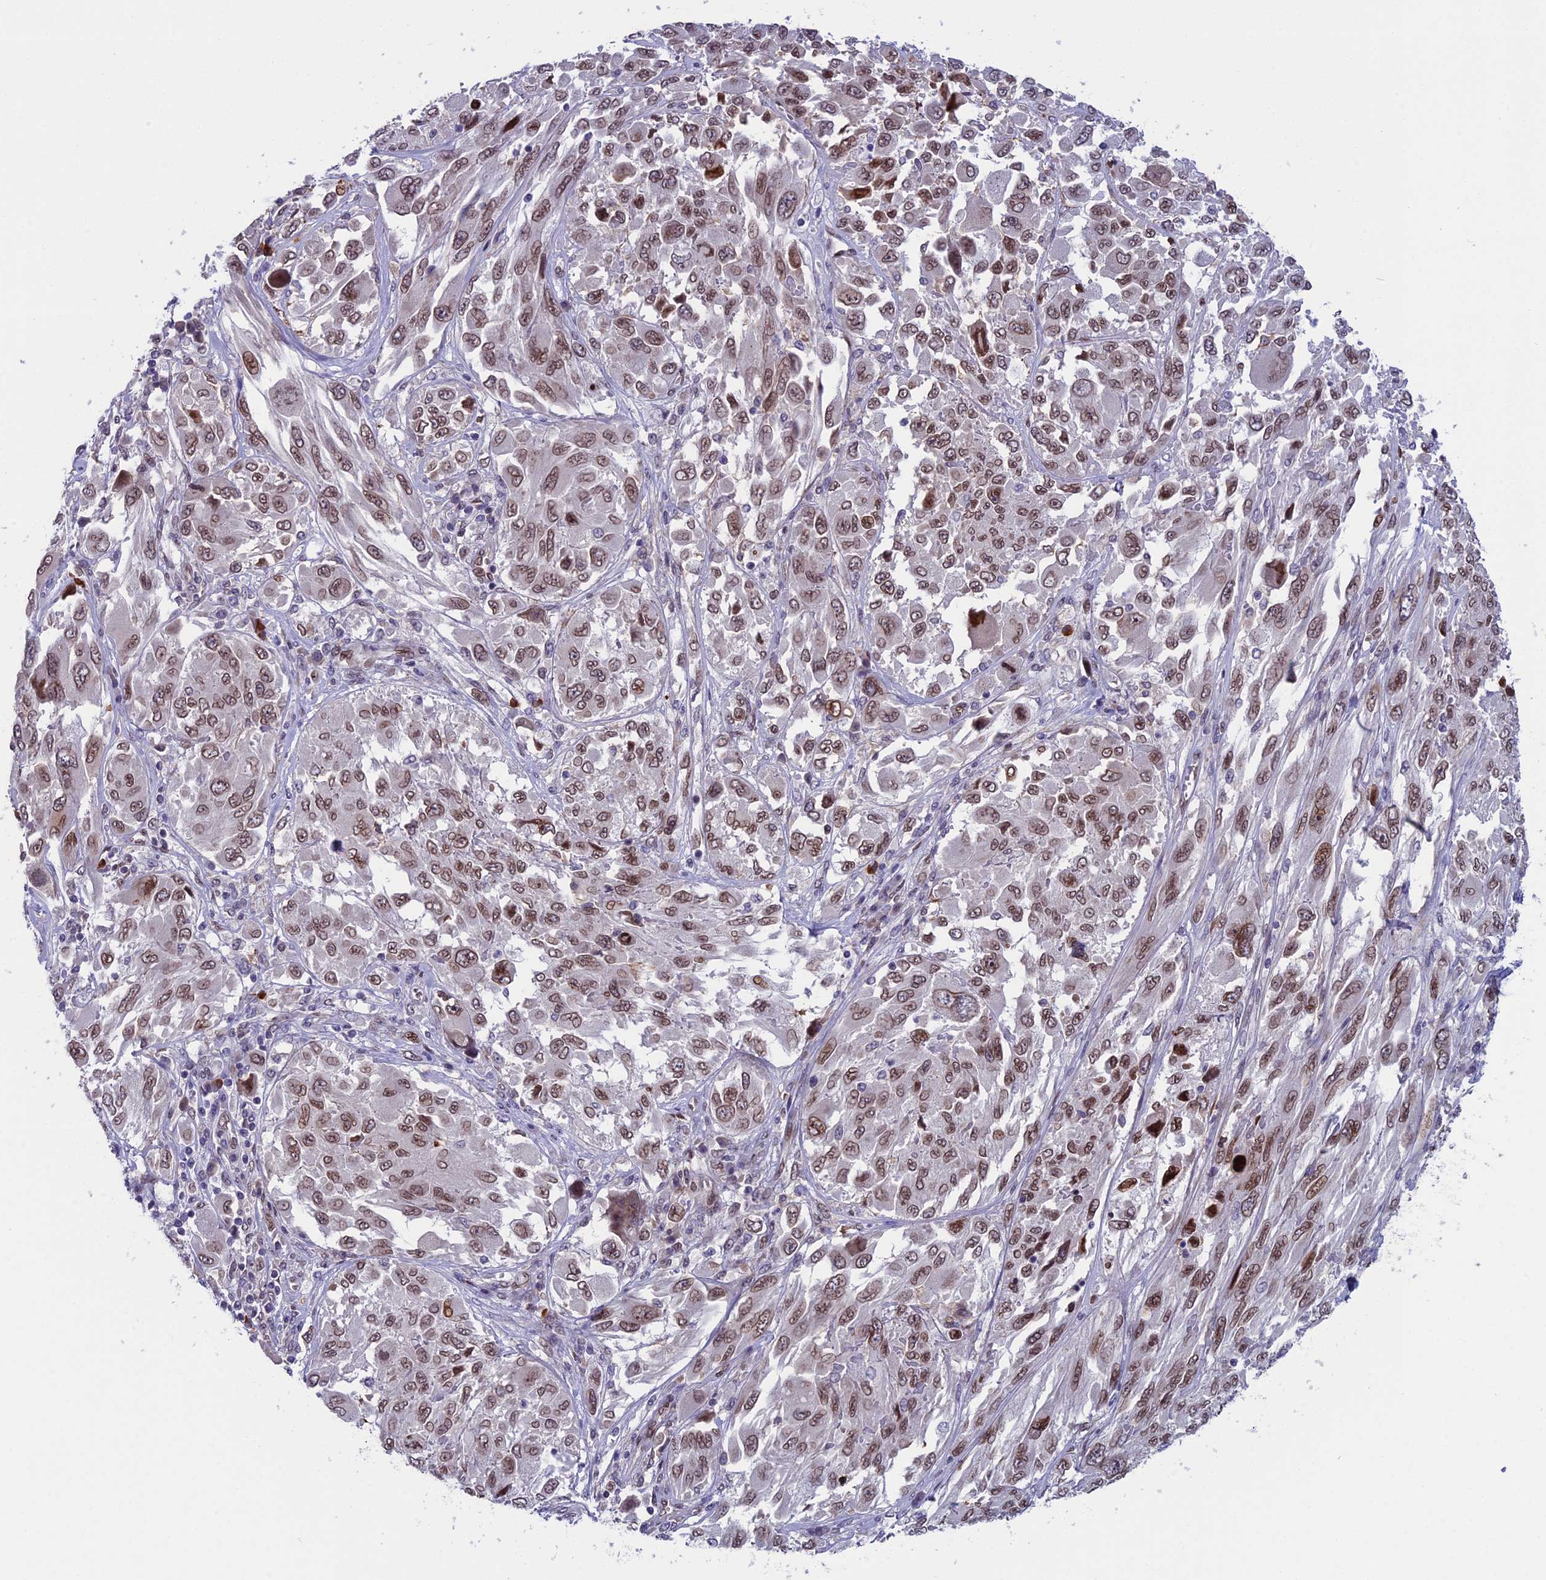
{"staining": {"intensity": "moderate", "quantity": ">75%", "location": "cytoplasmic/membranous,nuclear"}, "tissue": "melanoma", "cell_type": "Tumor cells", "image_type": "cancer", "snomed": [{"axis": "morphology", "description": "Malignant melanoma, NOS"}, {"axis": "topography", "description": "Skin"}], "caption": "Immunohistochemical staining of human malignant melanoma reveals medium levels of moderate cytoplasmic/membranous and nuclear protein expression in about >75% of tumor cells.", "gene": "GPSM1", "patient": {"sex": "female", "age": 91}}